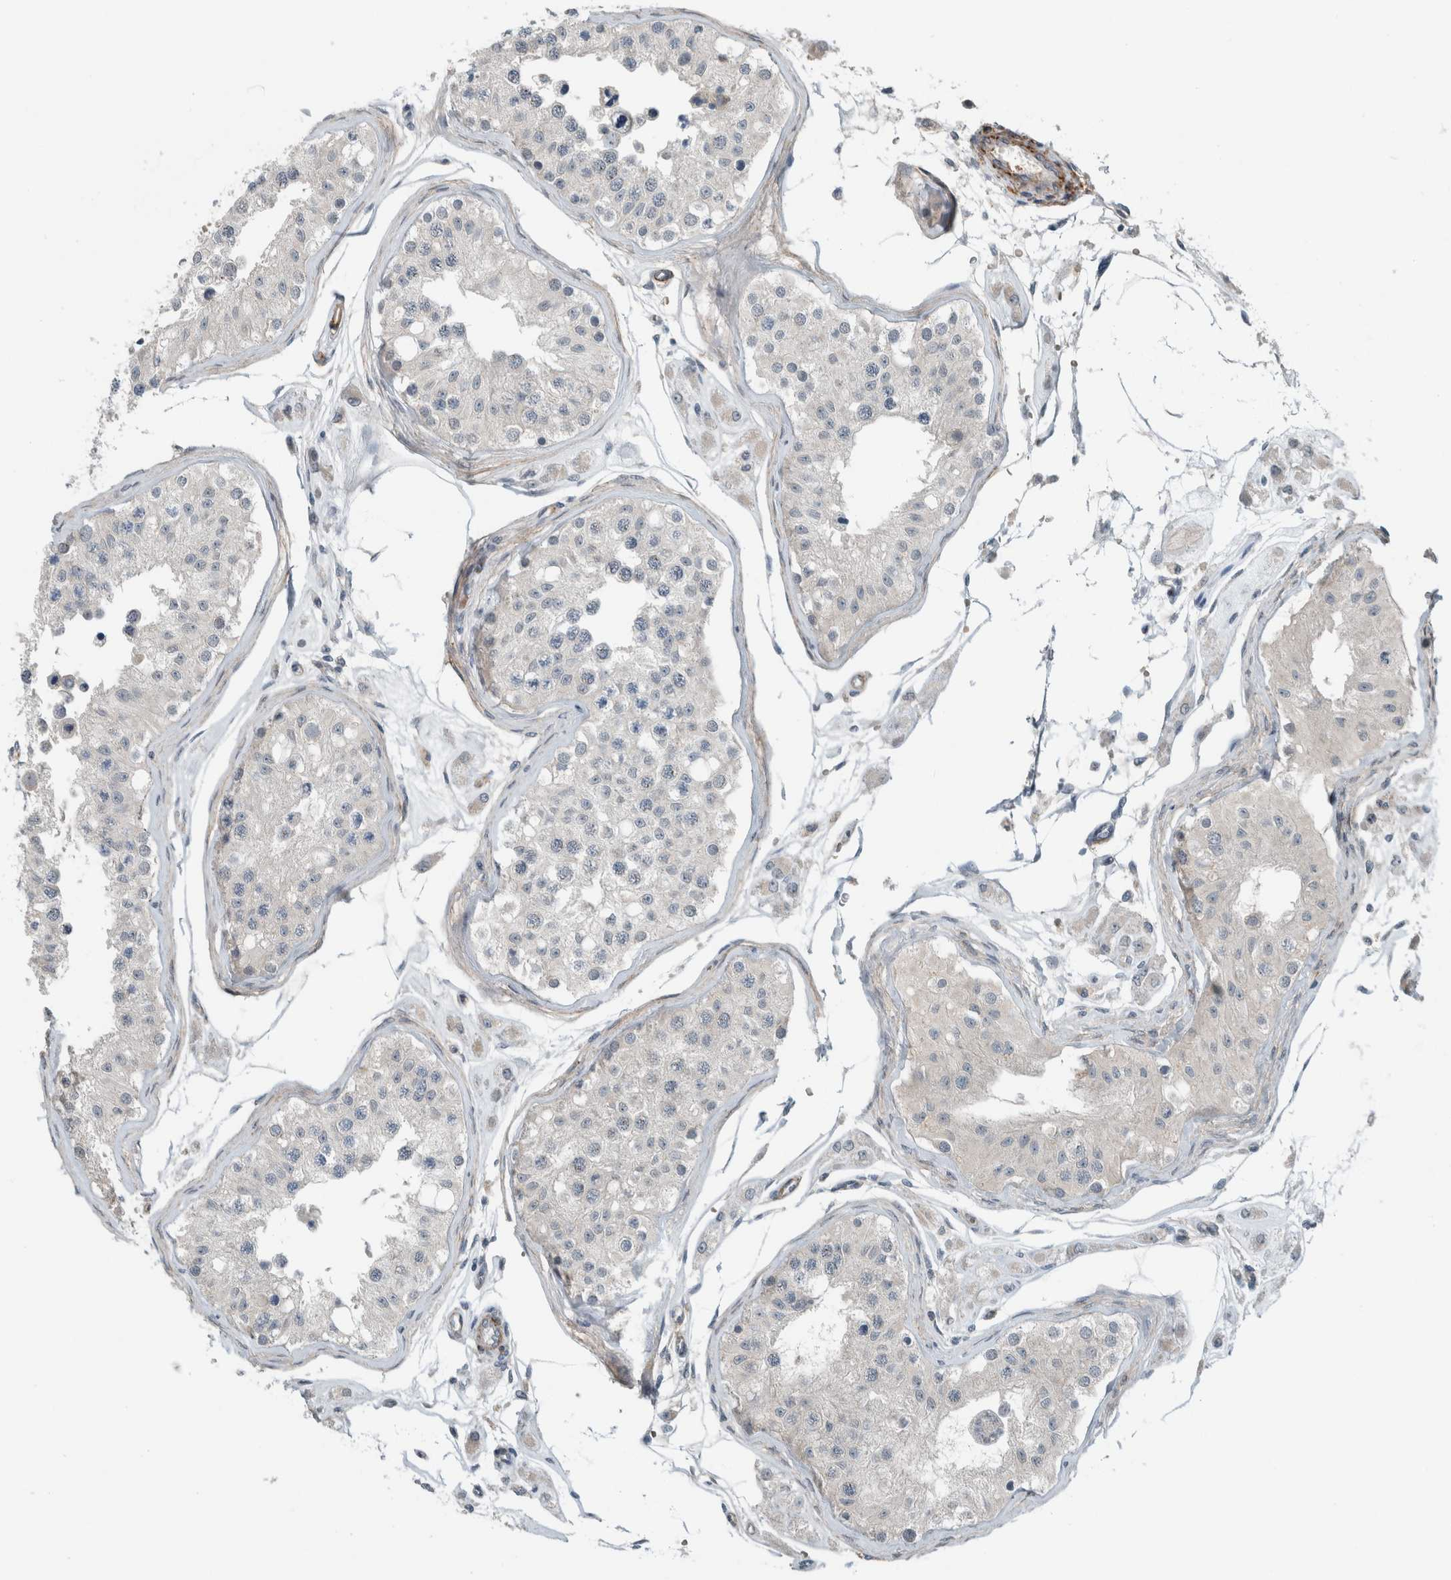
{"staining": {"intensity": "negative", "quantity": "none", "location": "none"}, "tissue": "testis", "cell_type": "Cells in seminiferous ducts", "image_type": "normal", "snomed": [{"axis": "morphology", "description": "Normal tissue, NOS"}, {"axis": "morphology", "description": "Adenocarcinoma, metastatic, NOS"}, {"axis": "topography", "description": "Testis"}], "caption": "A high-resolution micrograph shows IHC staining of normal testis, which exhibits no significant positivity in cells in seminiferous ducts. The staining was performed using DAB to visualize the protein expression in brown, while the nuclei were stained in blue with hematoxylin (Magnification: 20x).", "gene": "JADE2", "patient": {"sex": "male", "age": 26}}